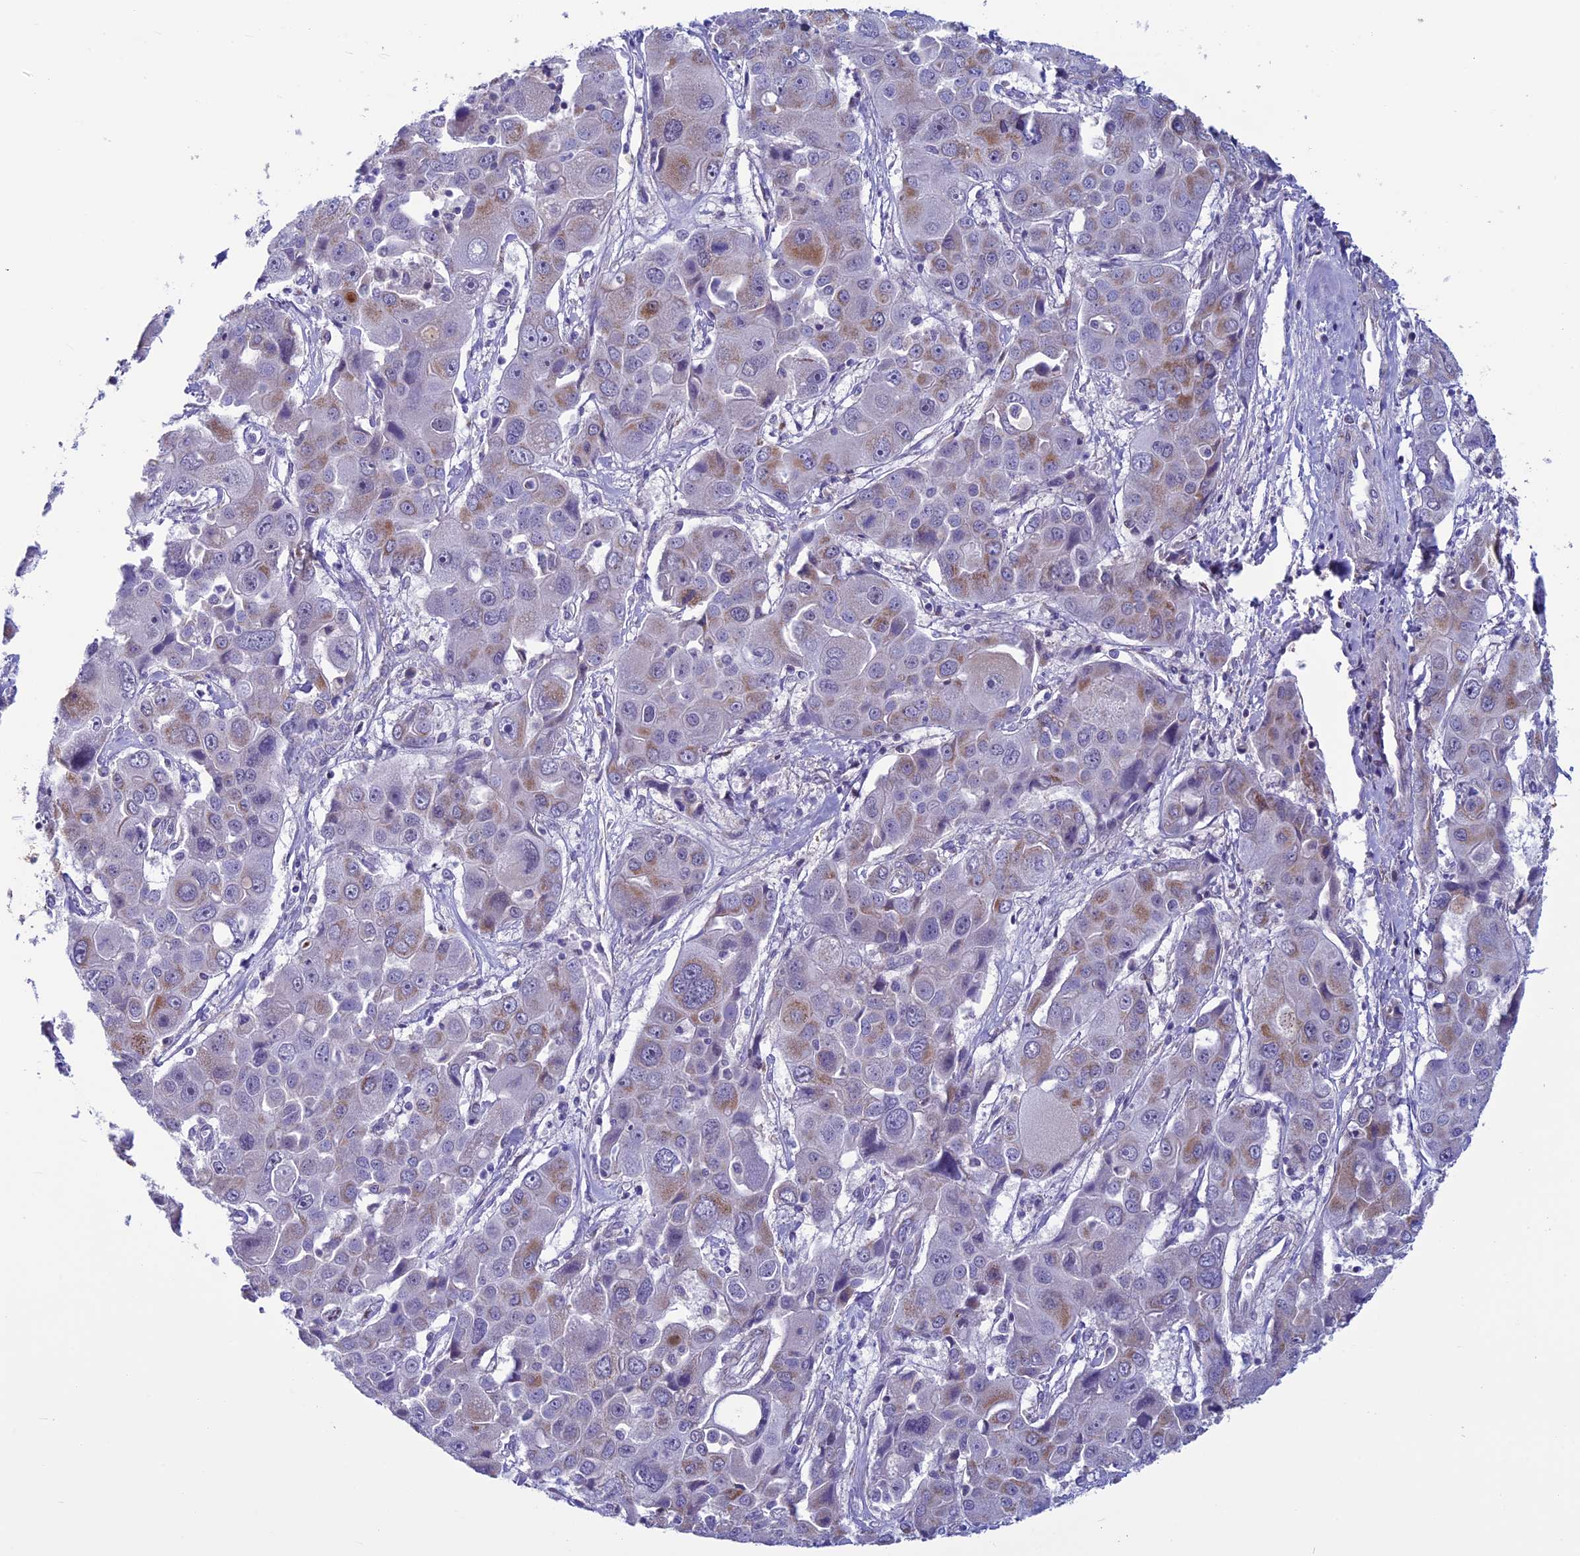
{"staining": {"intensity": "moderate", "quantity": "<25%", "location": "cytoplasmic/membranous"}, "tissue": "liver cancer", "cell_type": "Tumor cells", "image_type": "cancer", "snomed": [{"axis": "morphology", "description": "Cholangiocarcinoma"}, {"axis": "topography", "description": "Liver"}], "caption": "A brown stain labels moderate cytoplasmic/membranous staining of a protein in liver cancer tumor cells.", "gene": "MFSD12", "patient": {"sex": "male", "age": 67}}